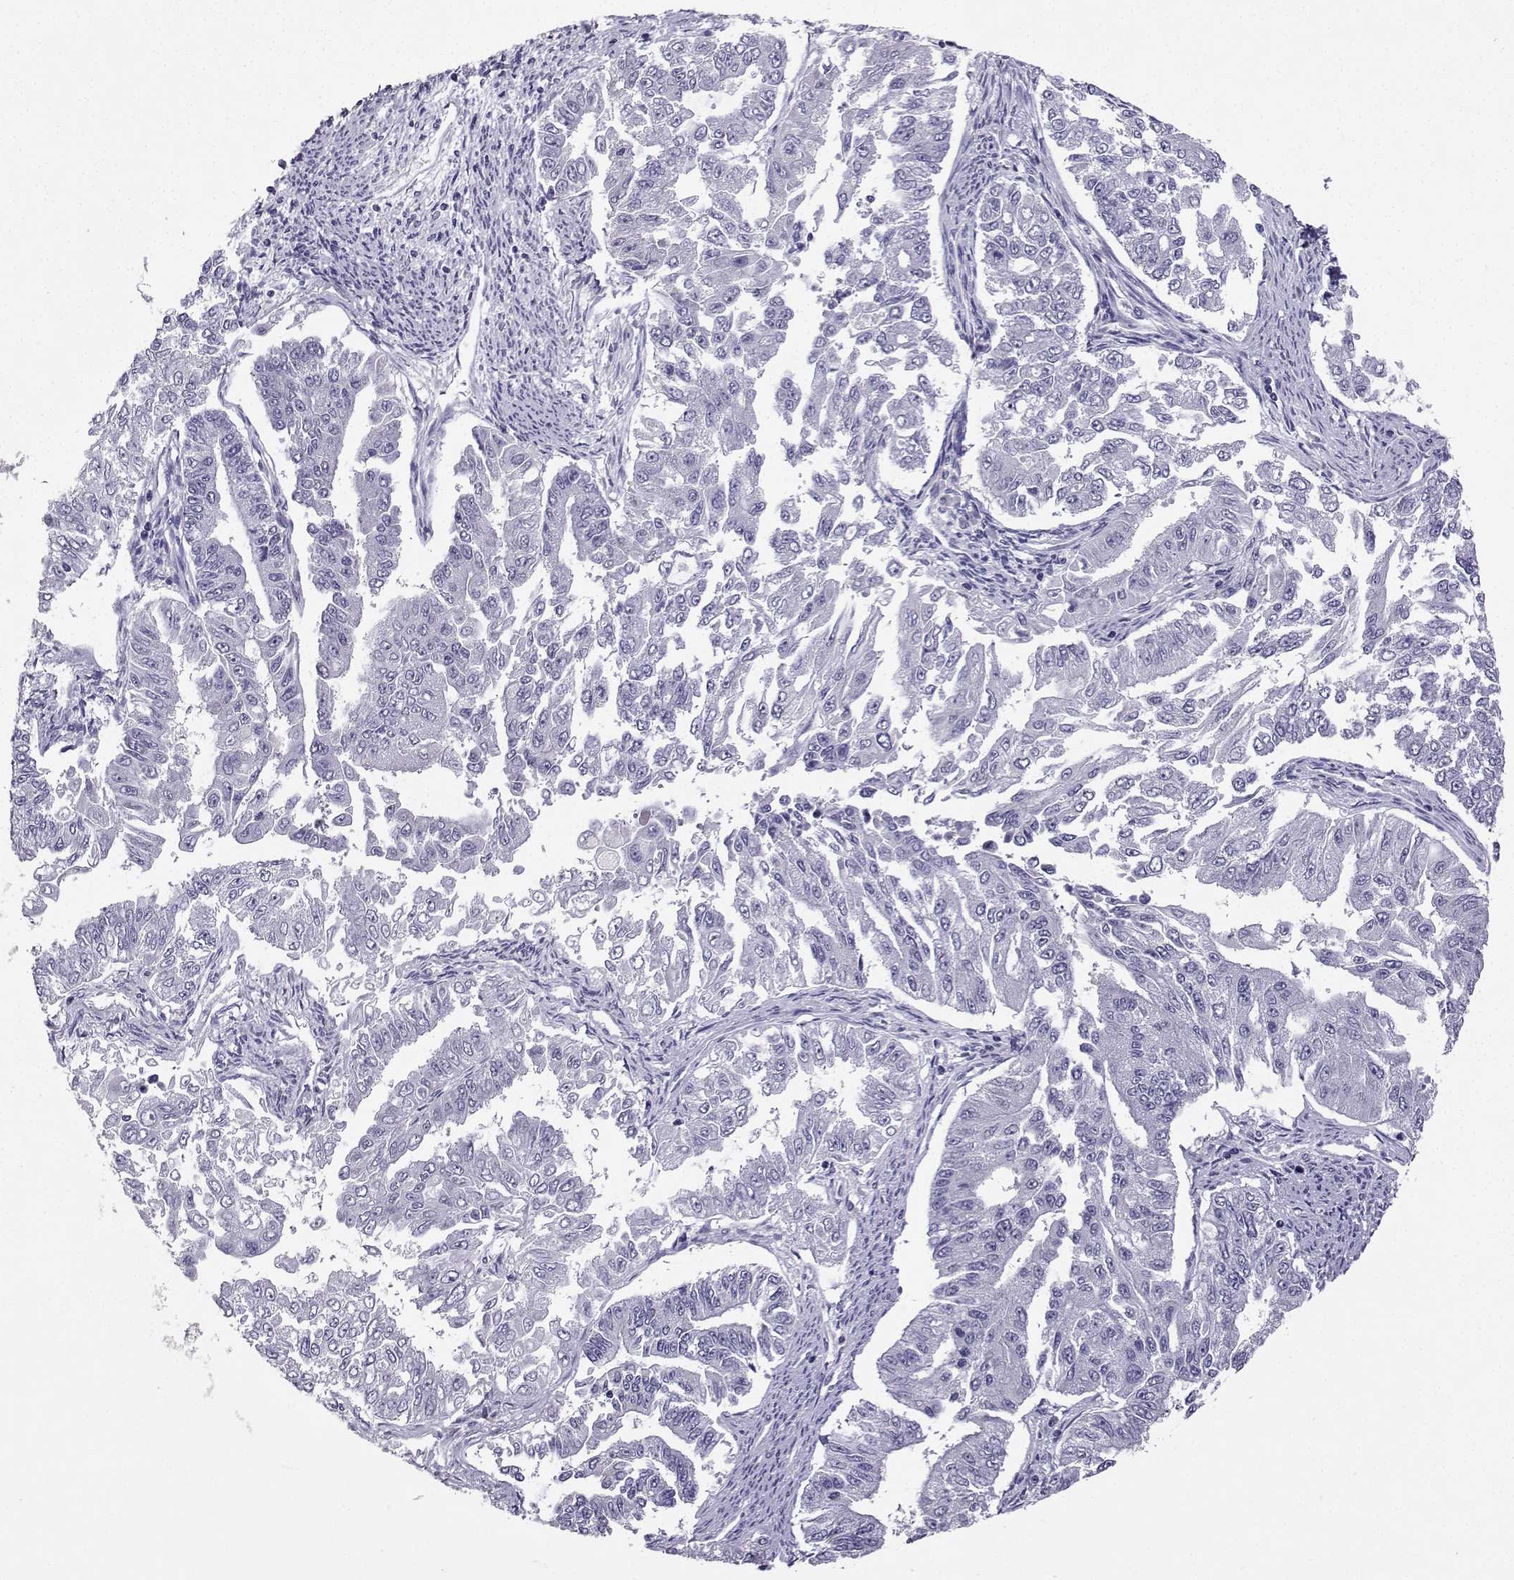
{"staining": {"intensity": "negative", "quantity": "none", "location": "none"}, "tissue": "endometrial cancer", "cell_type": "Tumor cells", "image_type": "cancer", "snomed": [{"axis": "morphology", "description": "Adenocarcinoma, NOS"}, {"axis": "topography", "description": "Uterus"}], "caption": "An image of endometrial cancer (adenocarcinoma) stained for a protein reveals no brown staining in tumor cells. (Immunohistochemistry (ihc), brightfield microscopy, high magnification).", "gene": "TBR1", "patient": {"sex": "female", "age": 59}}